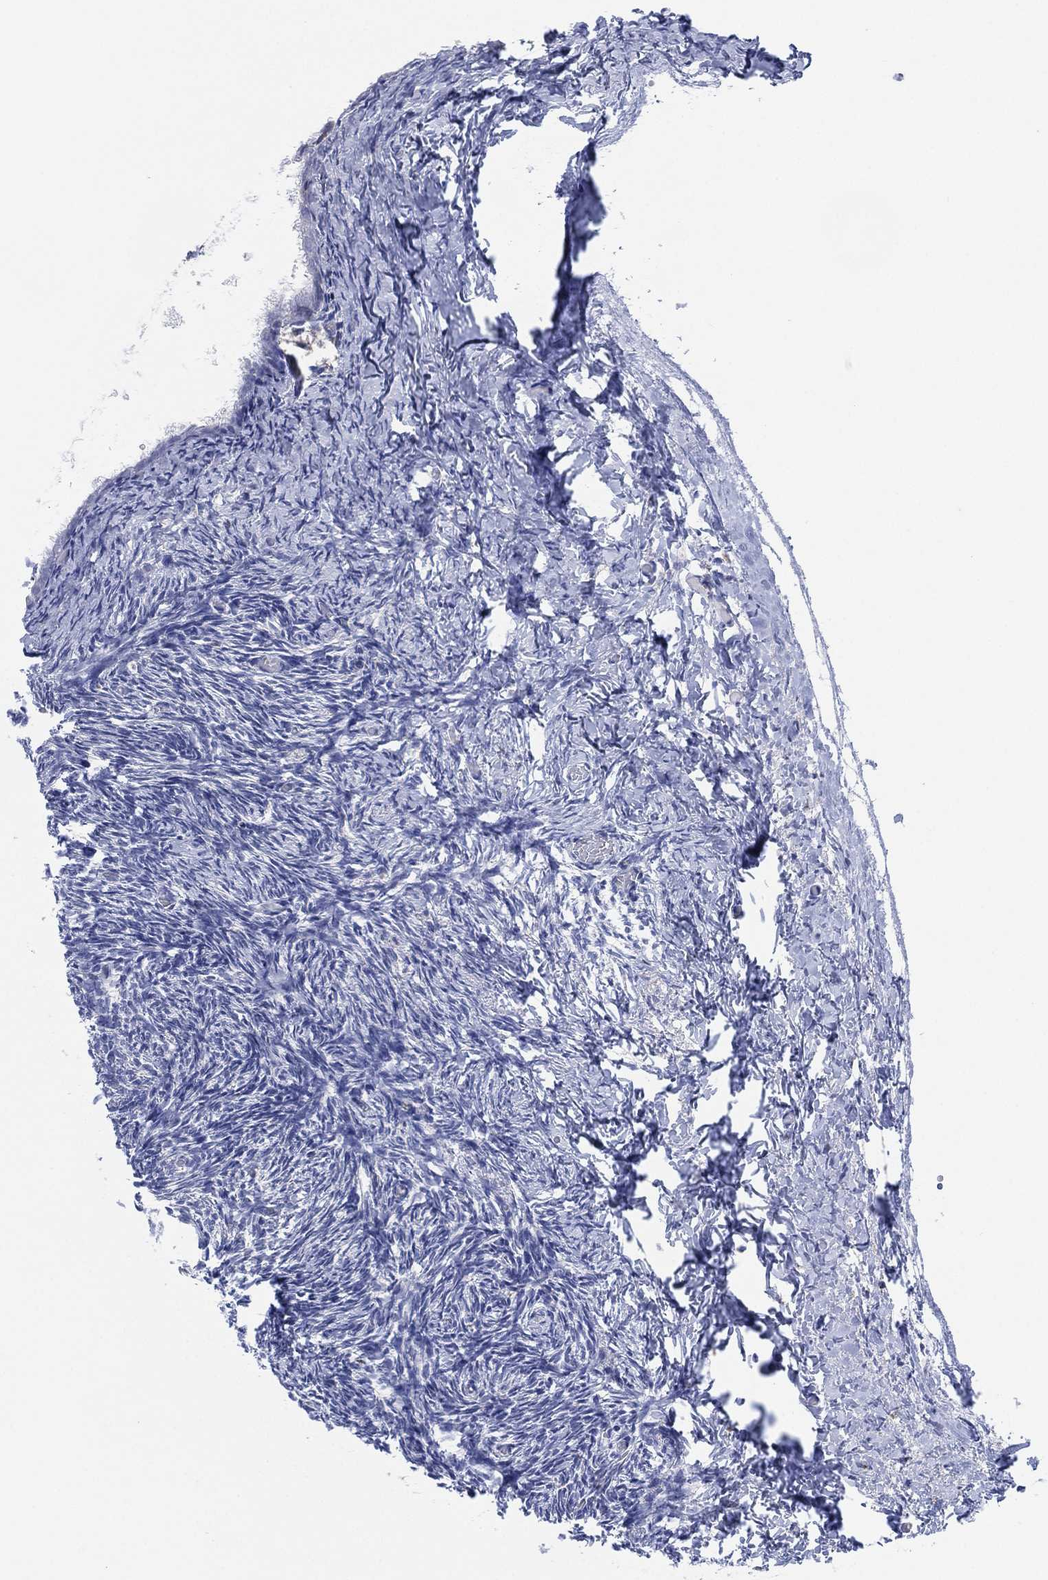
{"staining": {"intensity": "negative", "quantity": "none", "location": "none"}, "tissue": "ovary", "cell_type": "Ovarian stroma cells", "image_type": "normal", "snomed": [{"axis": "morphology", "description": "Normal tissue, NOS"}, {"axis": "topography", "description": "Ovary"}], "caption": "High power microscopy photomicrograph of an IHC histopathology image of unremarkable ovary, revealing no significant staining in ovarian stroma cells.", "gene": "CFTR", "patient": {"sex": "female", "age": 39}}